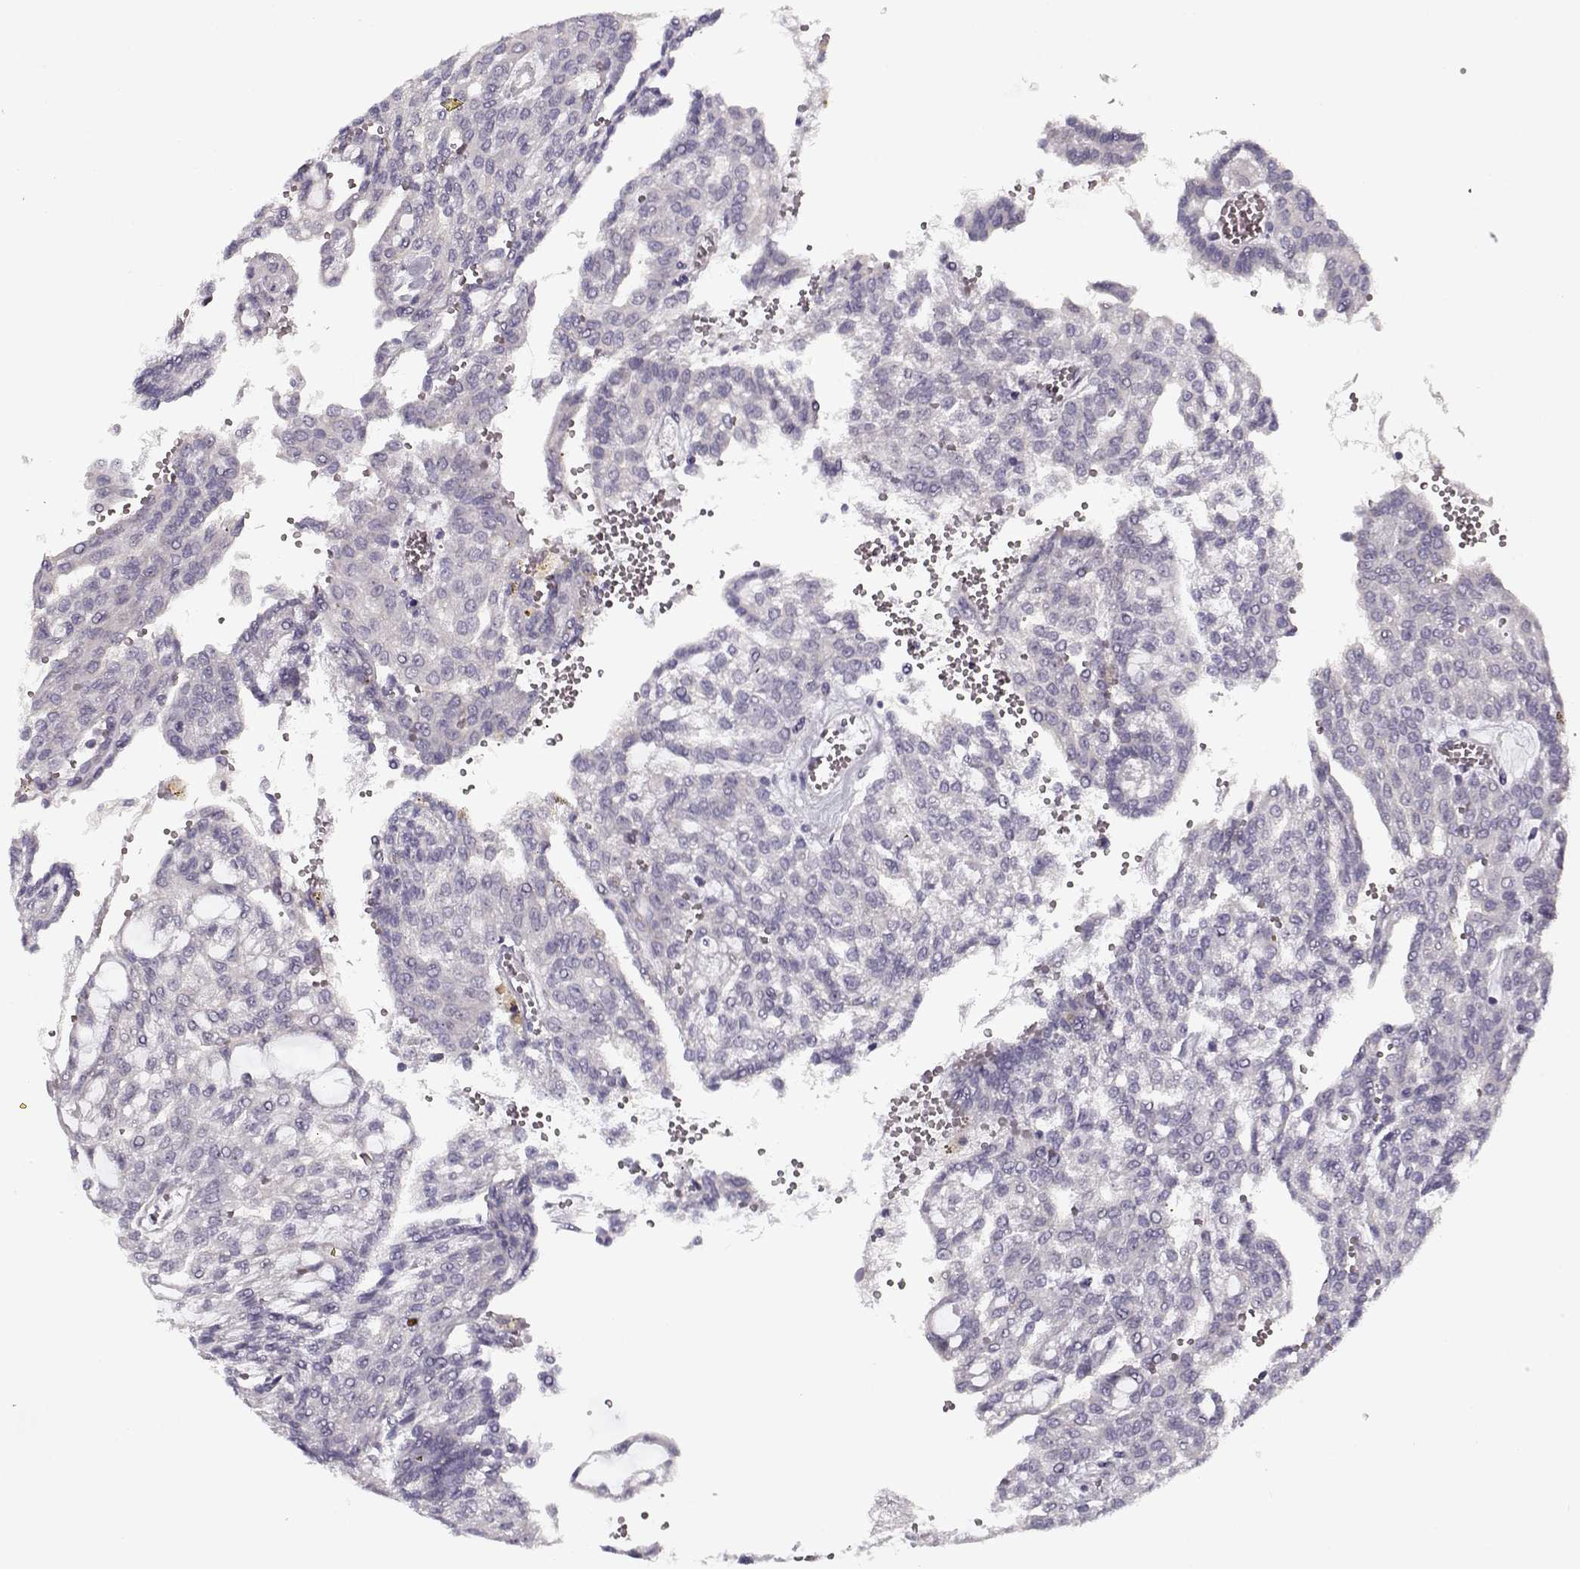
{"staining": {"intensity": "negative", "quantity": "none", "location": "none"}, "tissue": "renal cancer", "cell_type": "Tumor cells", "image_type": "cancer", "snomed": [{"axis": "morphology", "description": "Adenocarcinoma, NOS"}, {"axis": "topography", "description": "Kidney"}], "caption": "Immunohistochemistry micrograph of neoplastic tissue: renal cancer (adenocarcinoma) stained with DAB demonstrates no significant protein positivity in tumor cells. The staining is performed using DAB (3,3'-diaminobenzidine) brown chromogen with nuclei counter-stained in using hematoxylin.", "gene": "PNMT", "patient": {"sex": "male", "age": 63}}